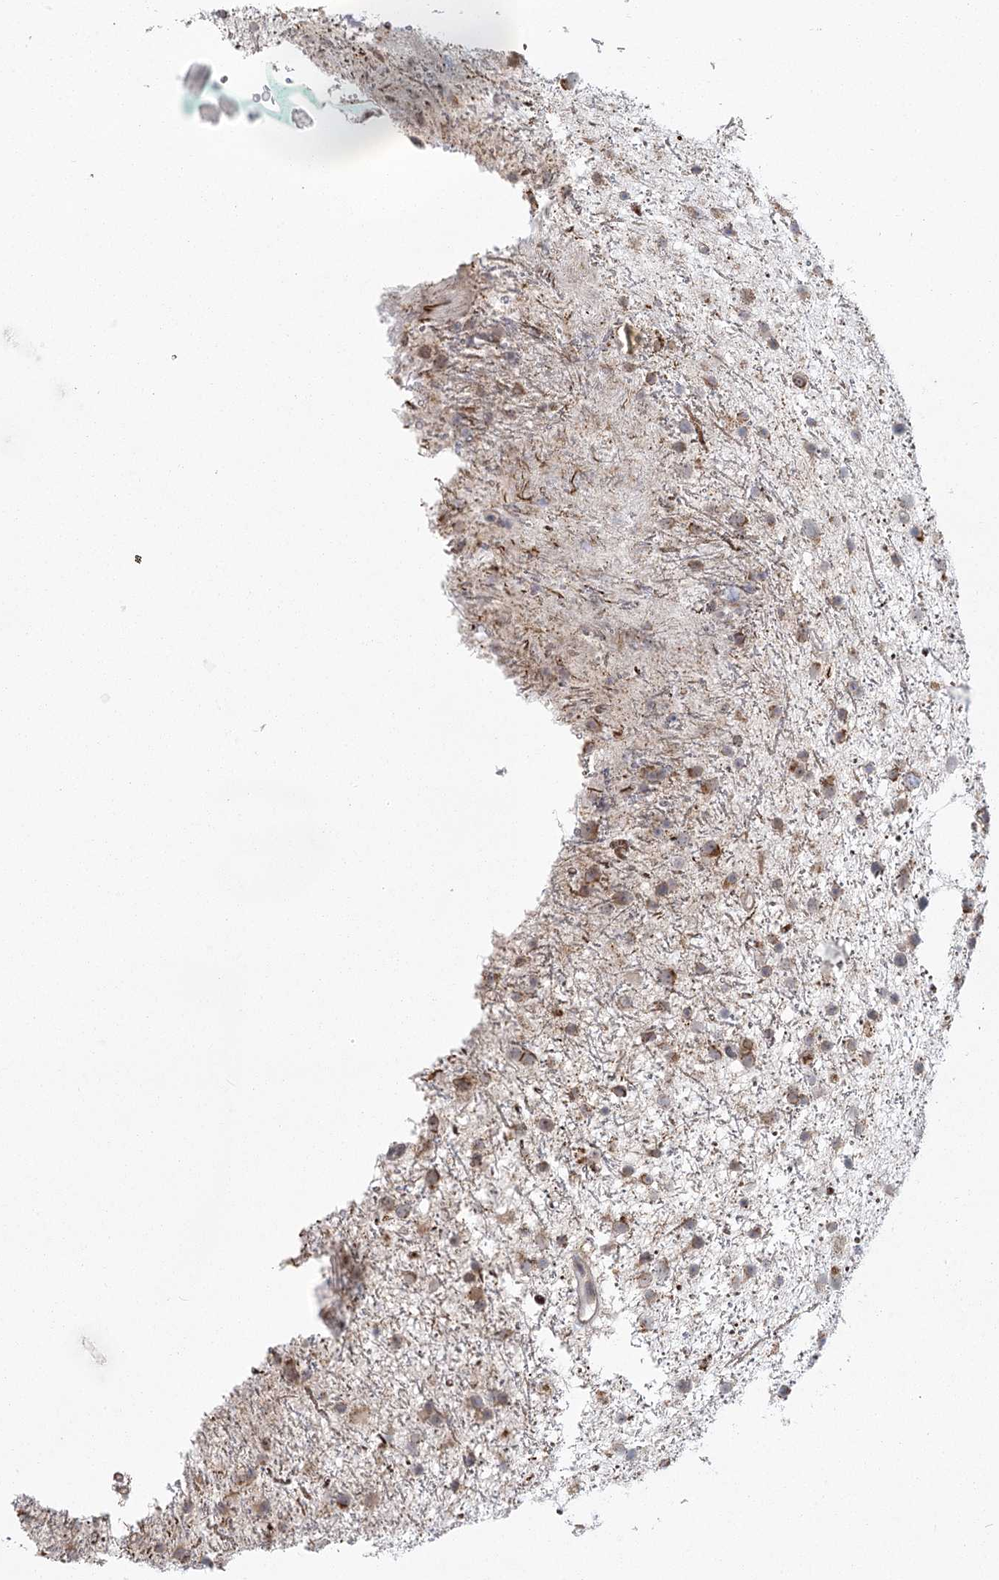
{"staining": {"intensity": "moderate", "quantity": "<25%", "location": "cytoplasmic/membranous"}, "tissue": "glioma", "cell_type": "Tumor cells", "image_type": "cancer", "snomed": [{"axis": "morphology", "description": "Glioma, malignant, Low grade"}, {"axis": "topography", "description": "Cerebral cortex"}], "caption": "A high-resolution photomicrograph shows IHC staining of malignant low-grade glioma, which shows moderate cytoplasmic/membranous positivity in about <25% of tumor cells.", "gene": "LACTB", "patient": {"sex": "female", "age": 39}}